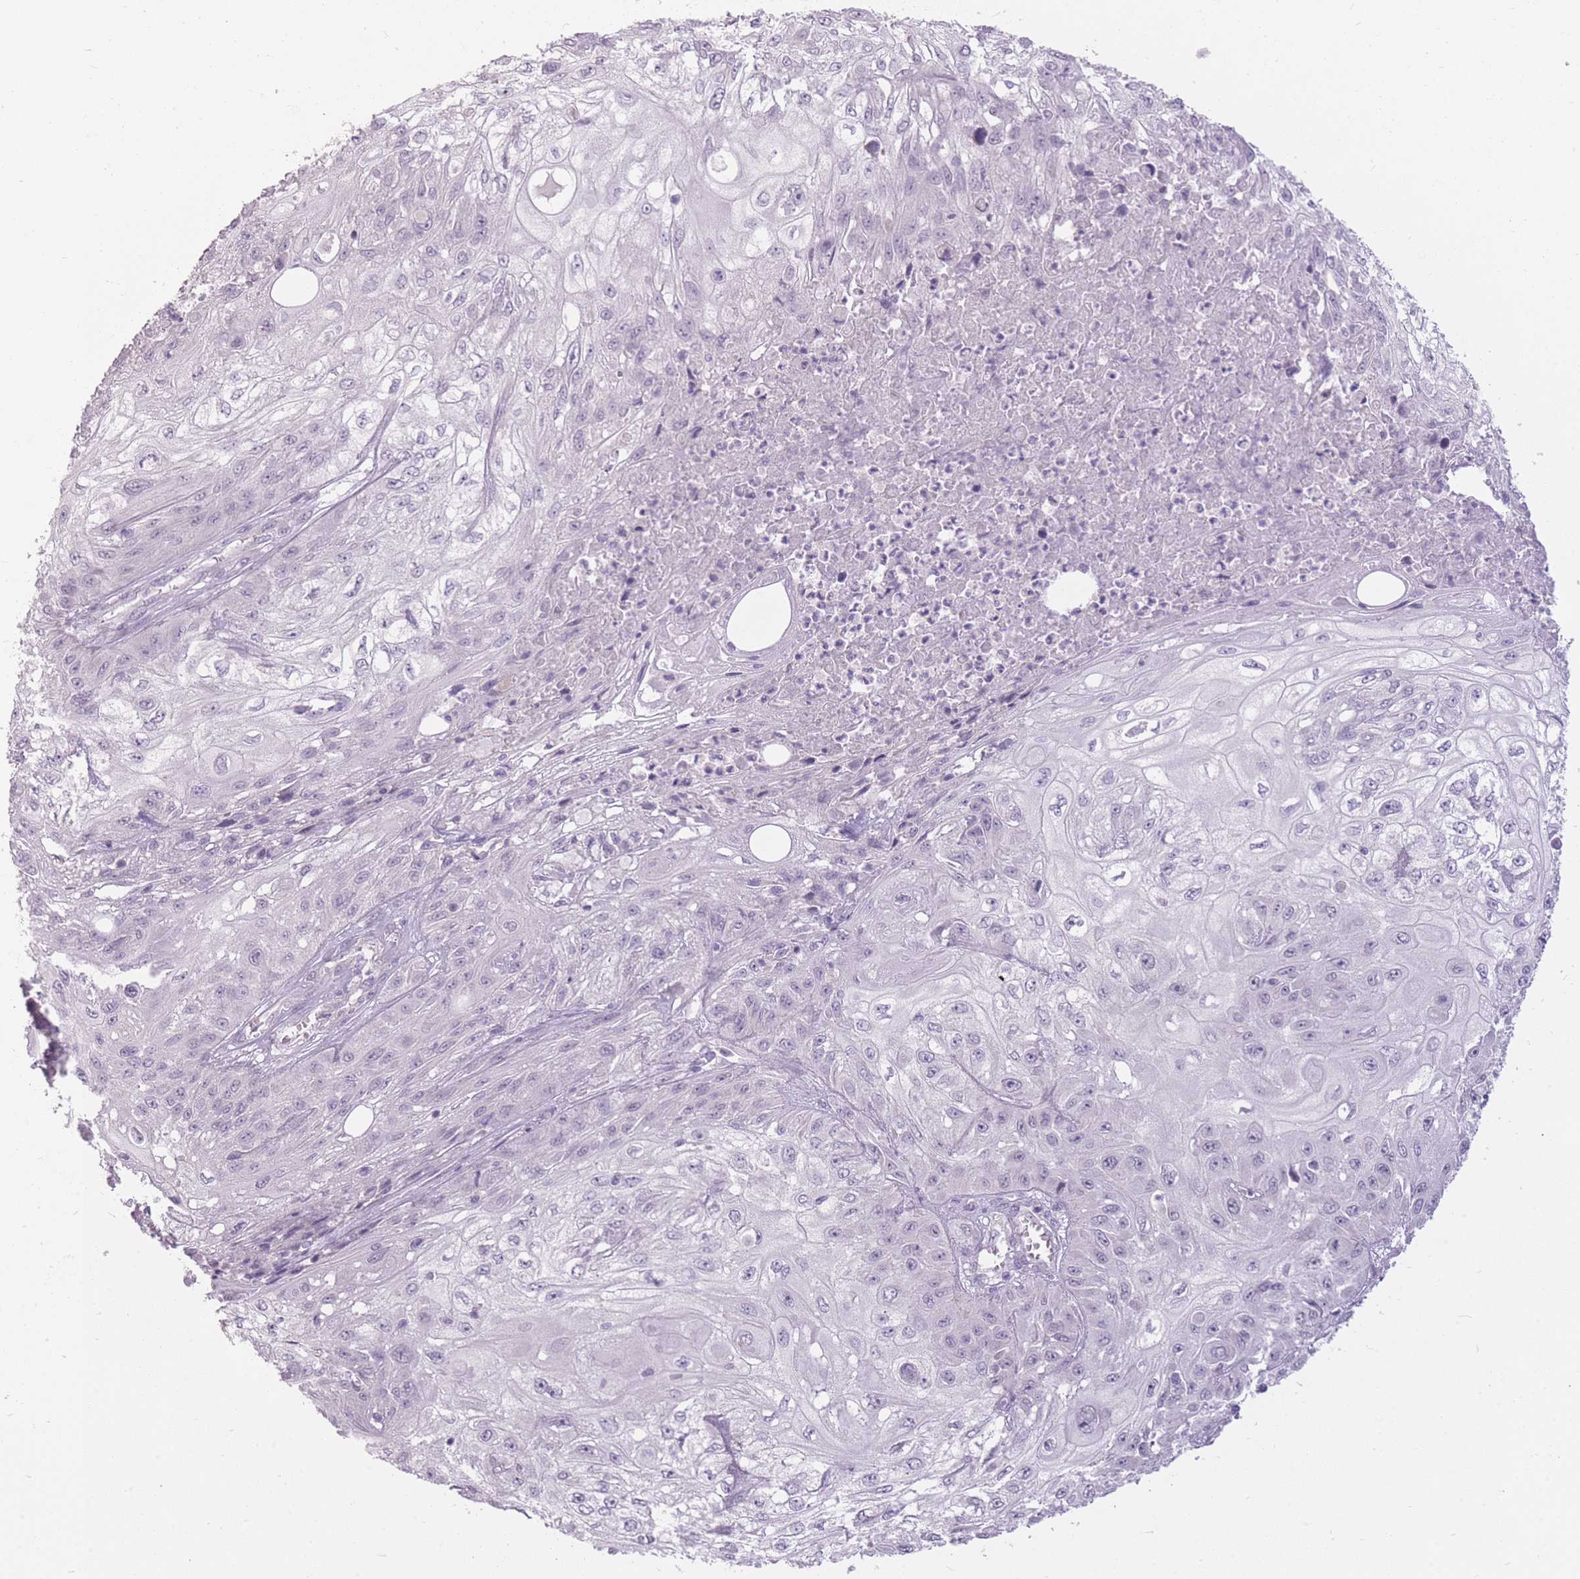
{"staining": {"intensity": "negative", "quantity": "none", "location": "none"}, "tissue": "skin cancer", "cell_type": "Tumor cells", "image_type": "cancer", "snomed": [{"axis": "morphology", "description": "Squamous cell carcinoma, NOS"}, {"axis": "morphology", "description": "Squamous cell carcinoma, metastatic, NOS"}, {"axis": "topography", "description": "Skin"}, {"axis": "topography", "description": "Lymph node"}], "caption": "Tumor cells show no significant expression in squamous cell carcinoma (skin).", "gene": "ZBTB24", "patient": {"sex": "male", "age": 75}}